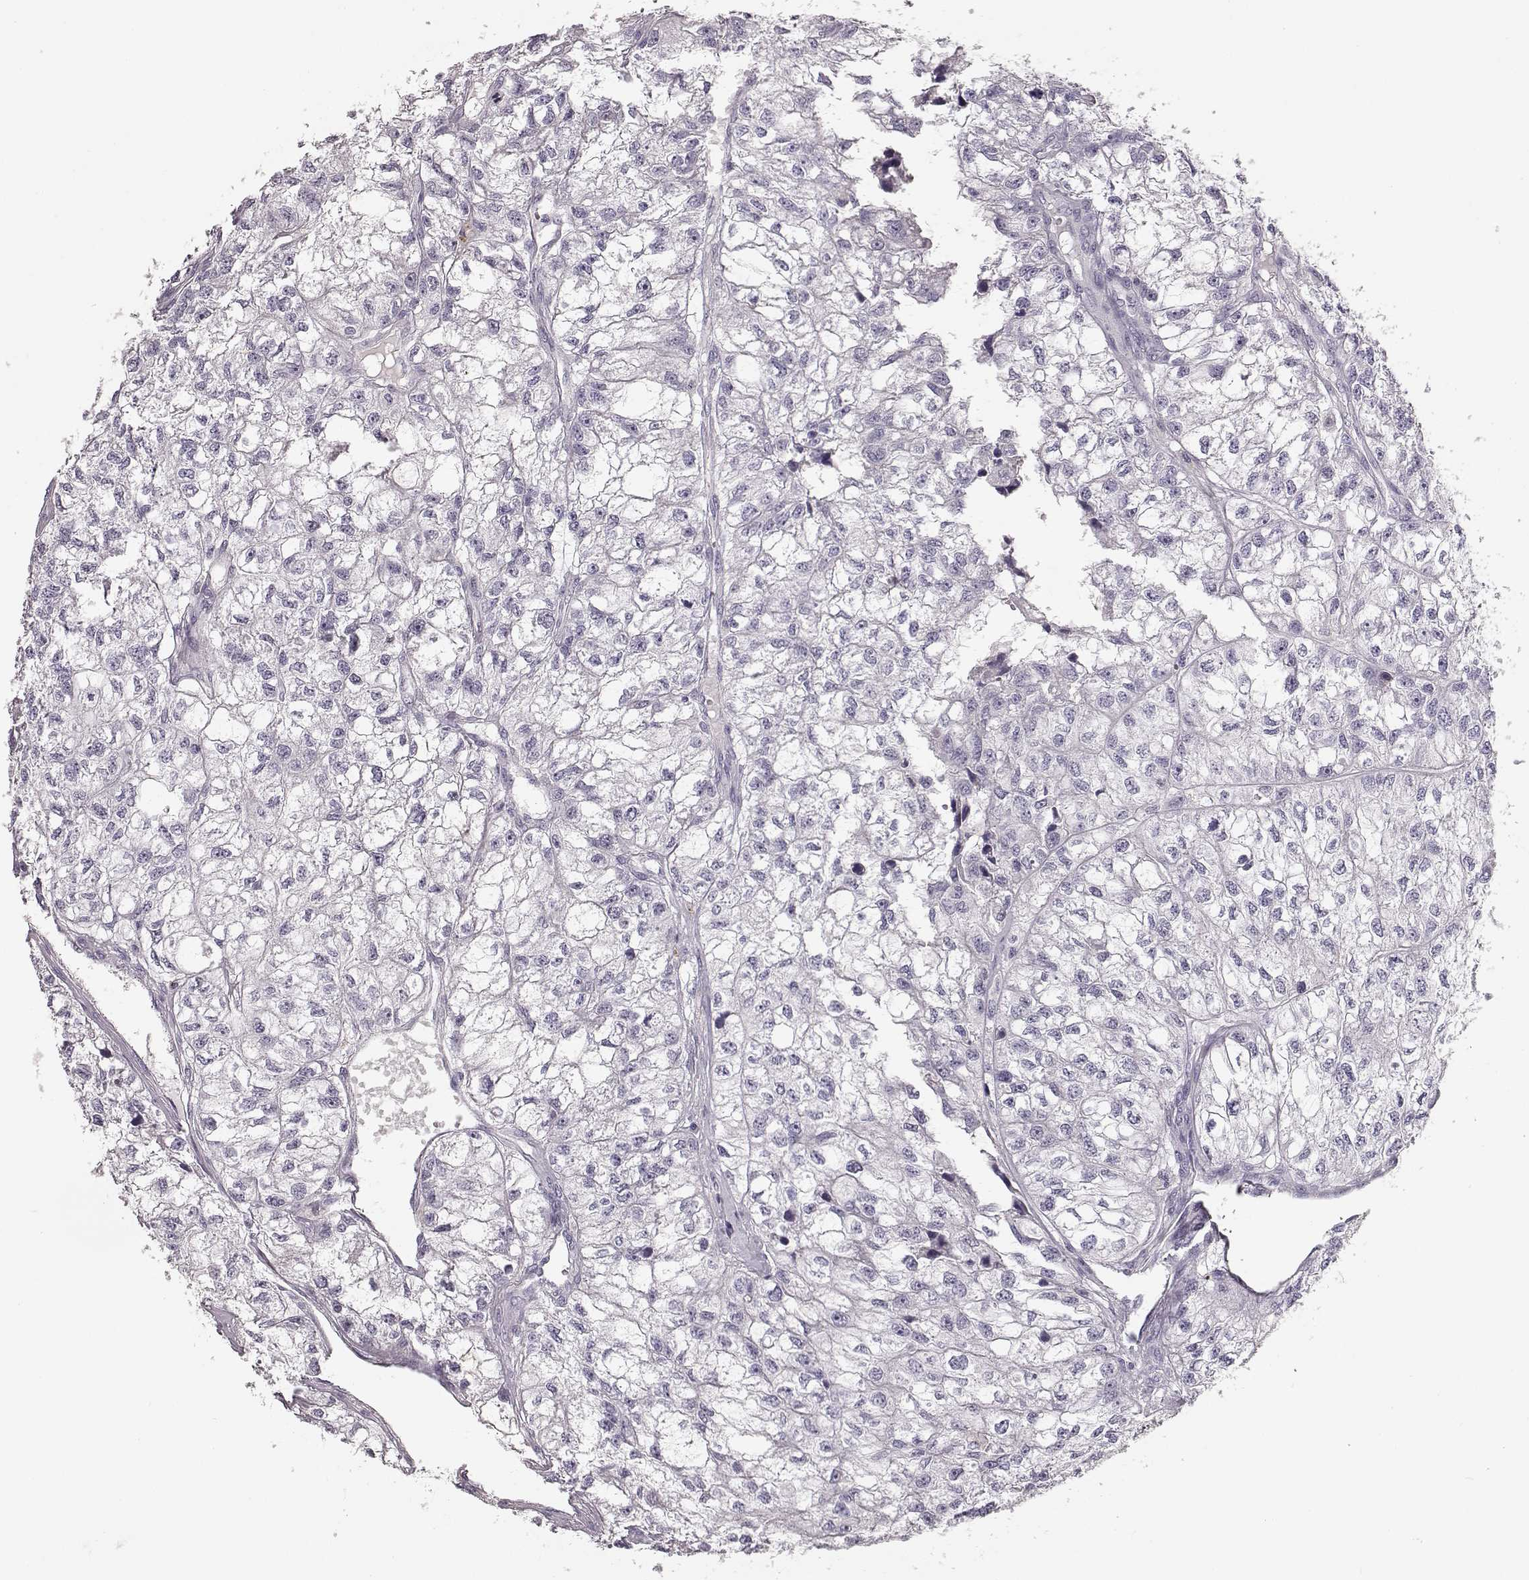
{"staining": {"intensity": "negative", "quantity": "none", "location": "none"}, "tissue": "renal cancer", "cell_type": "Tumor cells", "image_type": "cancer", "snomed": [{"axis": "morphology", "description": "Adenocarcinoma, NOS"}, {"axis": "topography", "description": "Kidney"}], "caption": "Immunohistochemistry (IHC) micrograph of human renal adenocarcinoma stained for a protein (brown), which exhibits no staining in tumor cells.", "gene": "NPTXR", "patient": {"sex": "male", "age": 56}}